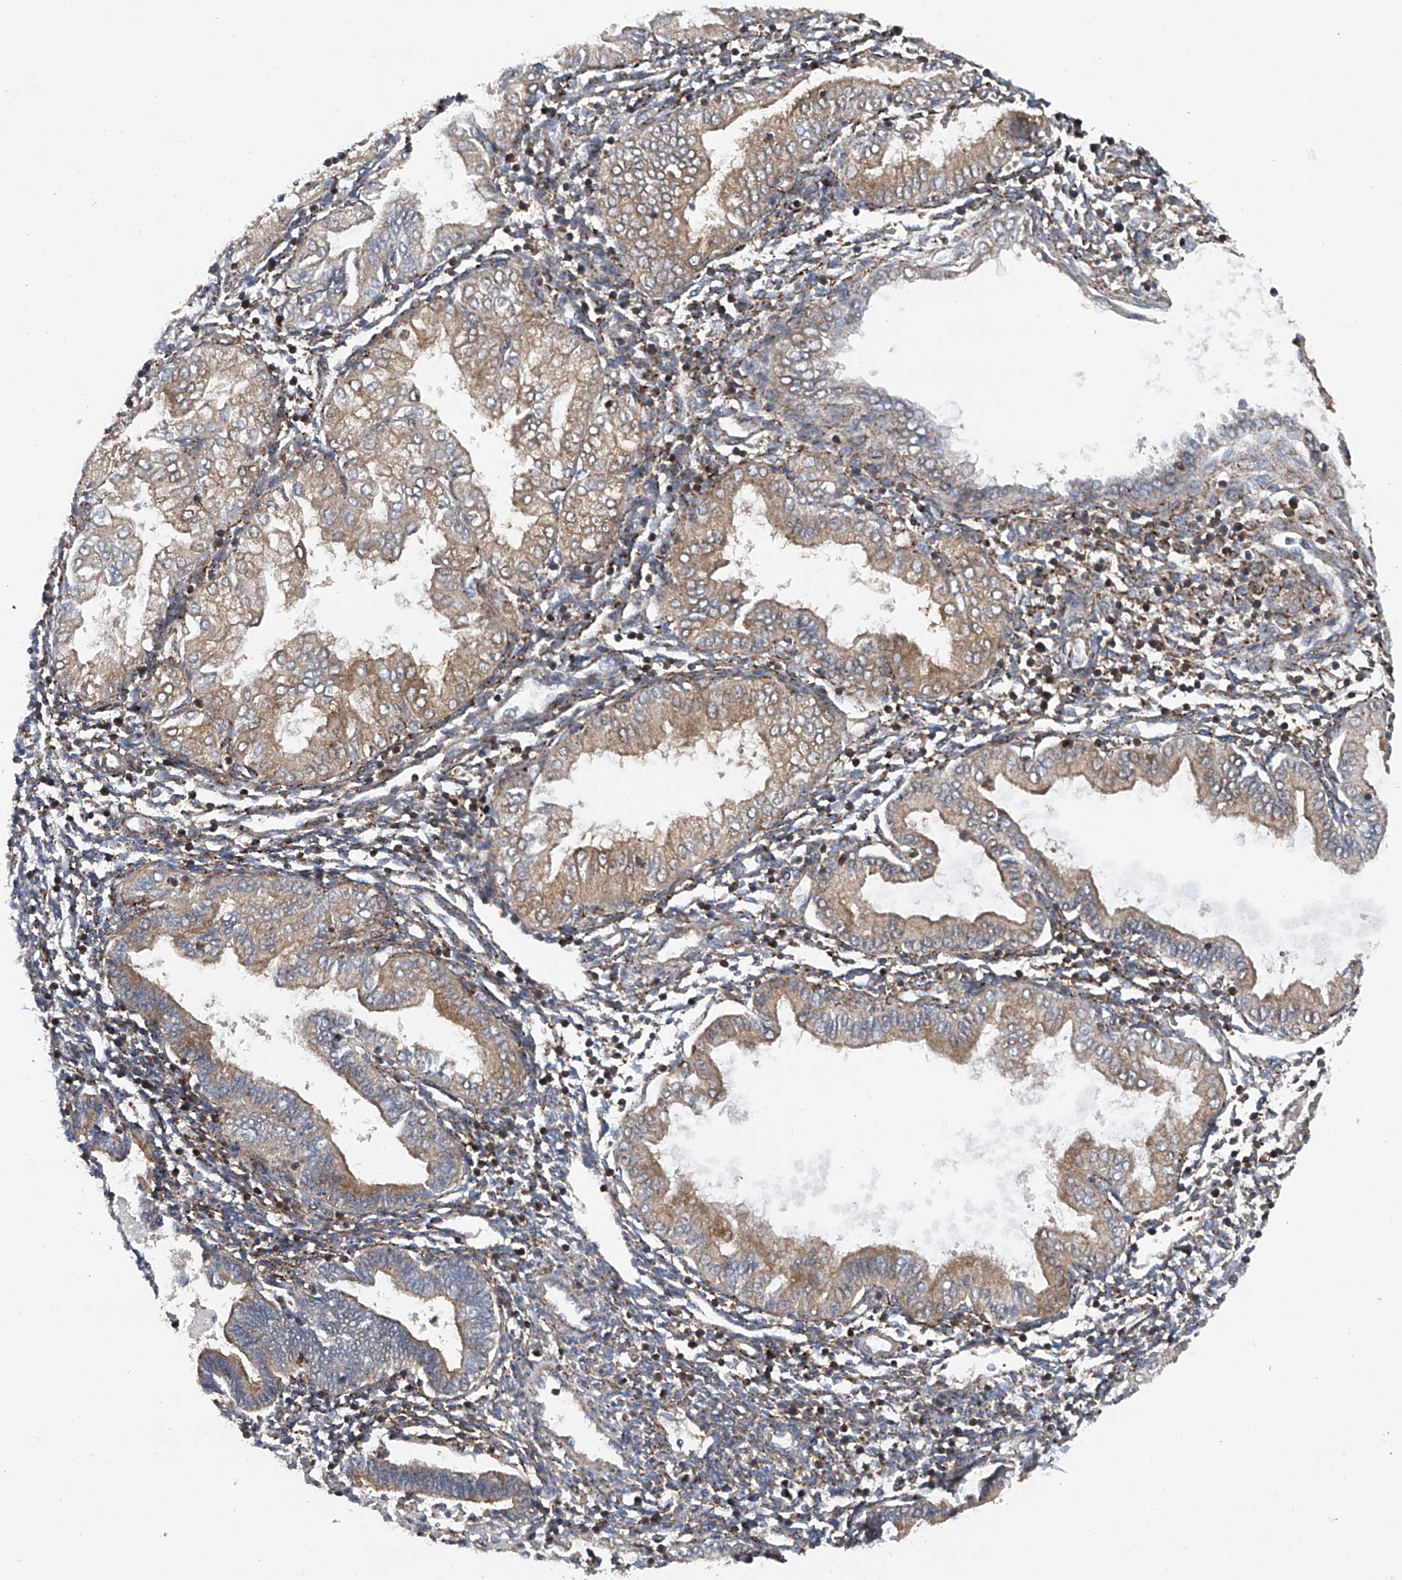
{"staining": {"intensity": "weak", "quantity": "25%-75%", "location": "cytoplasmic/membranous"}, "tissue": "endometrium", "cell_type": "Cells in endometrial stroma", "image_type": "normal", "snomed": [{"axis": "morphology", "description": "Normal tissue, NOS"}, {"axis": "topography", "description": "Endometrium"}], "caption": "The immunohistochemical stain shows weak cytoplasmic/membranous positivity in cells in endometrial stroma of normal endometrium.", "gene": "SMAP1", "patient": {"sex": "female", "age": 53}}